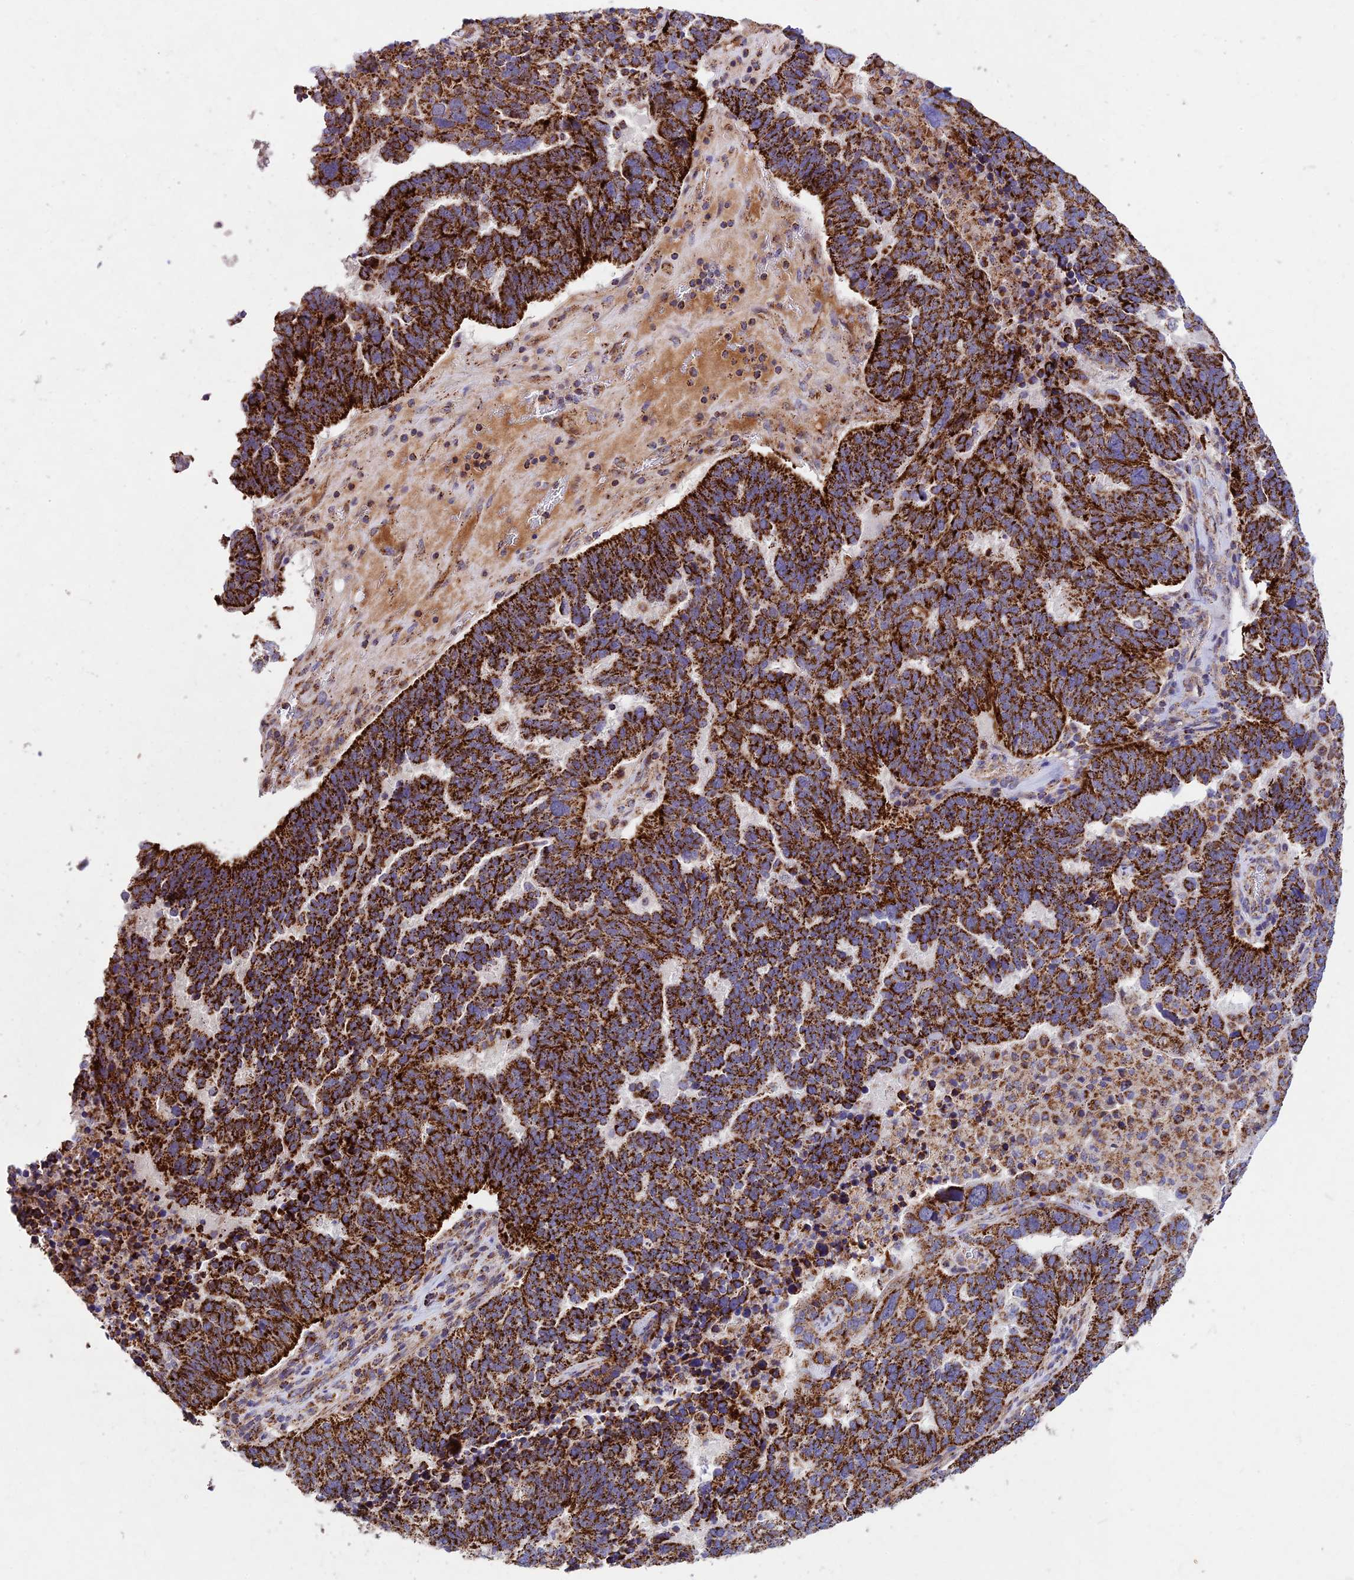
{"staining": {"intensity": "strong", "quantity": ">75%", "location": "cytoplasmic/membranous"}, "tissue": "ovarian cancer", "cell_type": "Tumor cells", "image_type": "cancer", "snomed": [{"axis": "morphology", "description": "Cystadenocarcinoma, serous, NOS"}, {"axis": "topography", "description": "Ovary"}], "caption": "Ovarian cancer stained with a brown dye demonstrates strong cytoplasmic/membranous positive staining in about >75% of tumor cells.", "gene": "KHDC3L", "patient": {"sex": "female", "age": 59}}